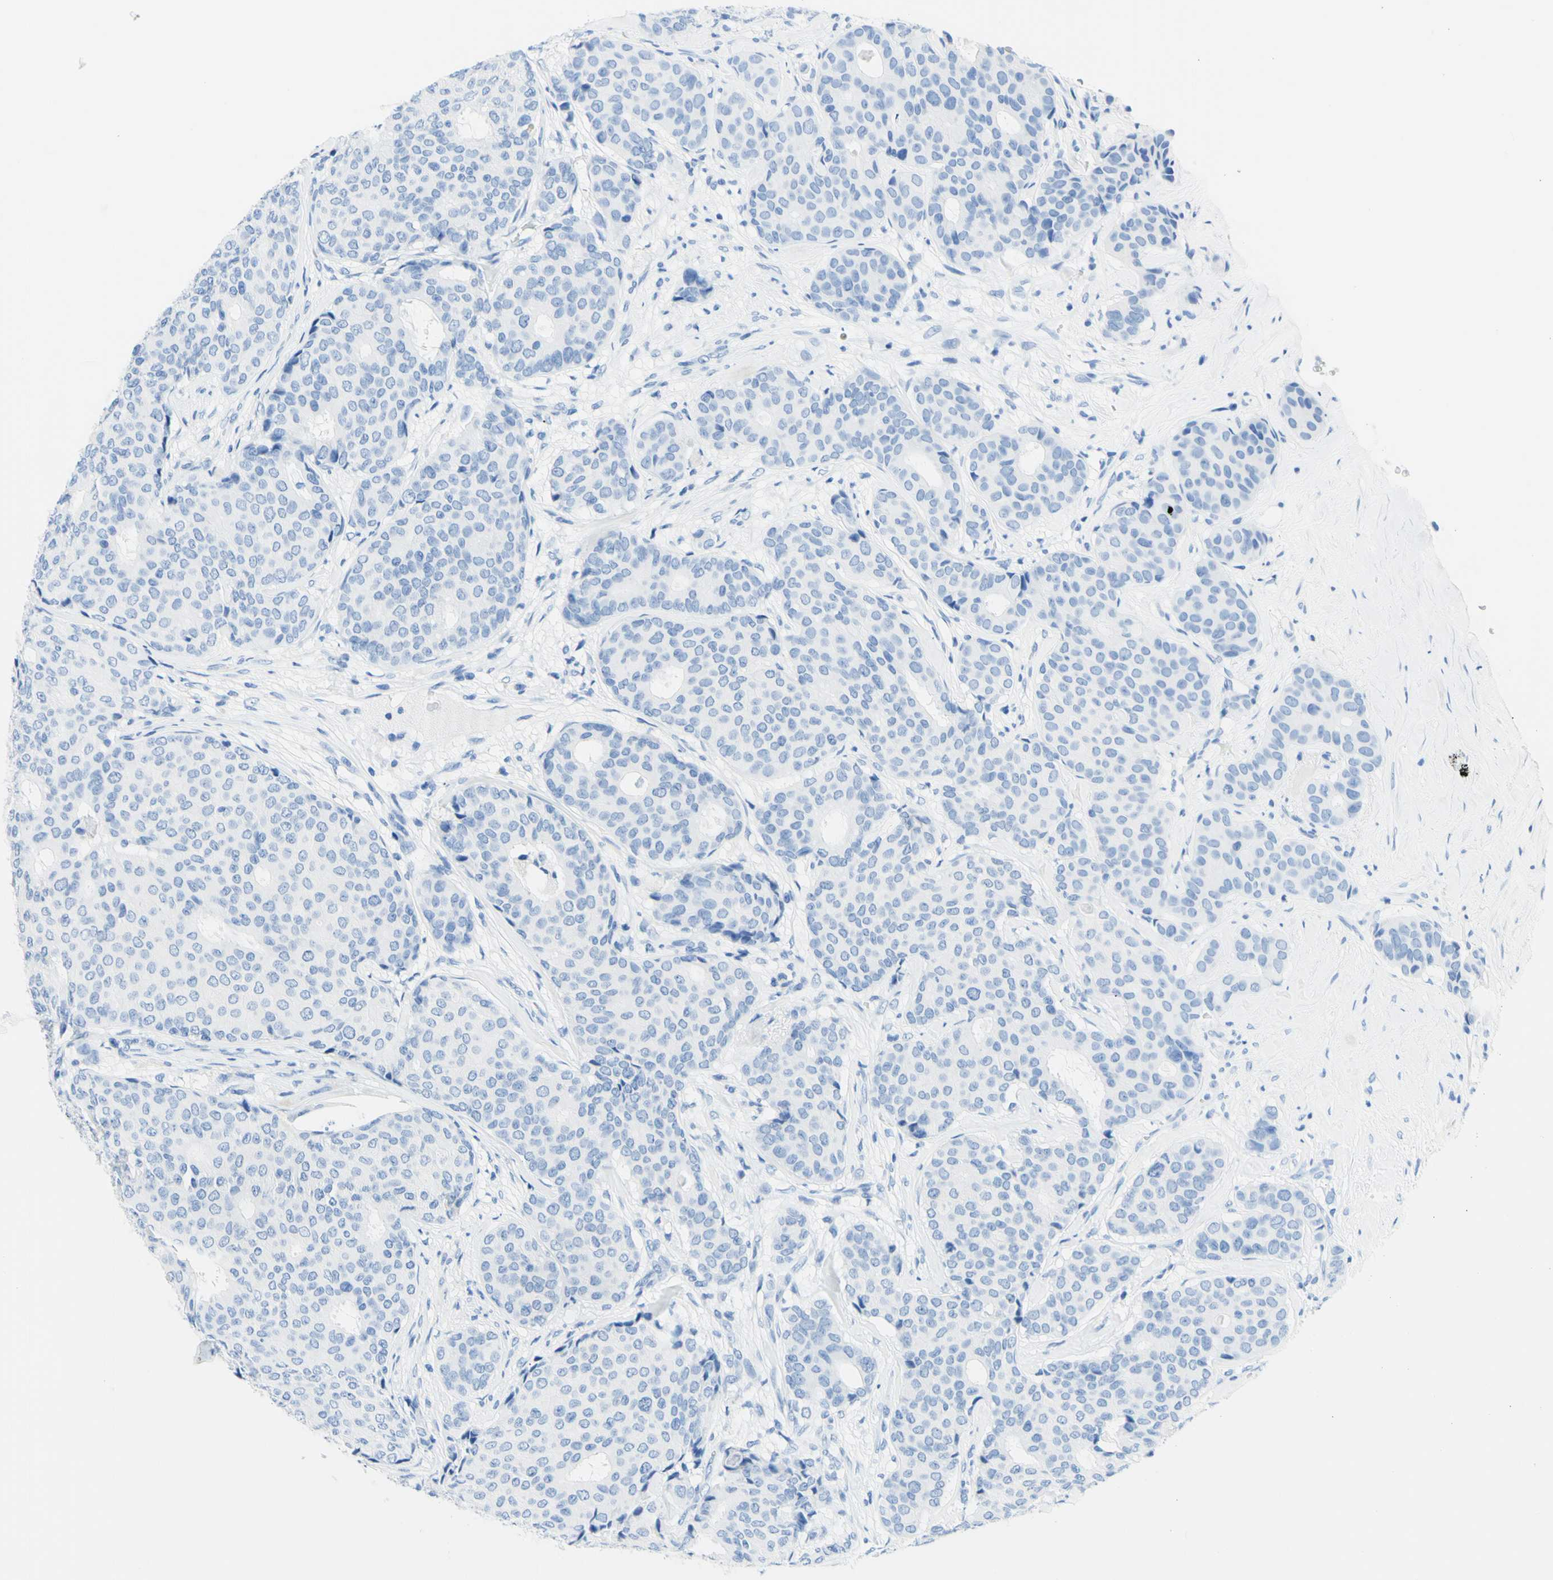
{"staining": {"intensity": "negative", "quantity": "none", "location": "none"}, "tissue": "breast cancer", "cell_type": "Tumor cells", "image_type": "cancer", "snomed": [{"axis": "morphology", "description": "Duct carcinoma"}, {"axis": "topography", "description": "Breast"}], "caption": "This is an immunohistochemistry (IHC) histopathology image of infiltrating ductal carcinoma (breast). There is no staining in tumor cells.", "gene": "MYH2", "patient": {"sex": "female", "age": 75}}